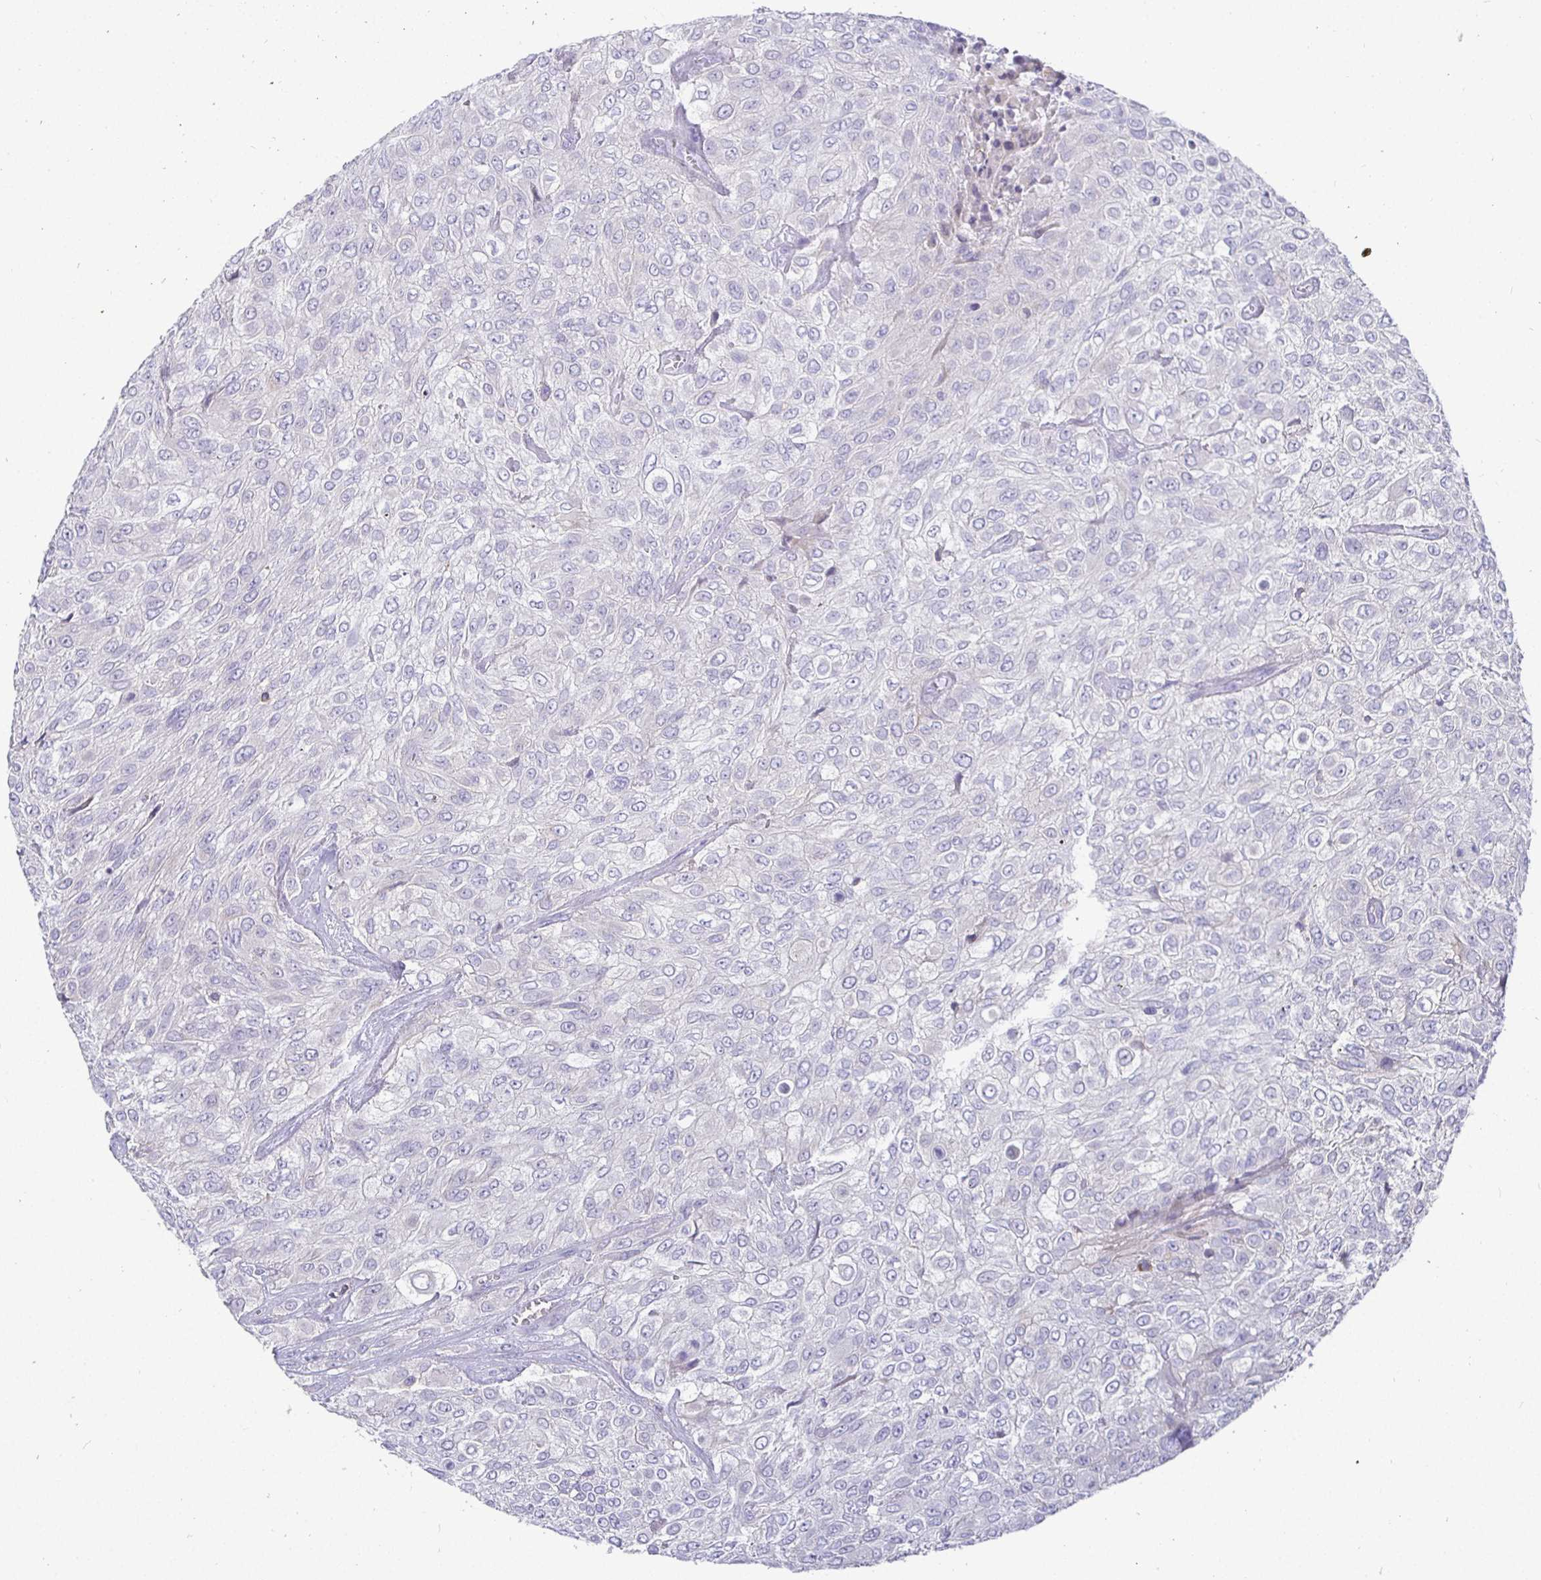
{"staining": {"intensity": "negative", "quantity": "none", "location": "none"}, "tissue": "urothelial cancer", "cell_type": "Tumor cells", "image_type": "cancer", "snomed": [{"axis": "morphology", "description": "Urothelial carcinoma, High grade"}, {"axis": "topography", "description": "Urinary bladder"}], "caption": "Tumor cells show no significant staining in urothelial carcinoma (high-grade).", "gene": "SIRPA", "patient": {"sex": "male", "age": 57}}